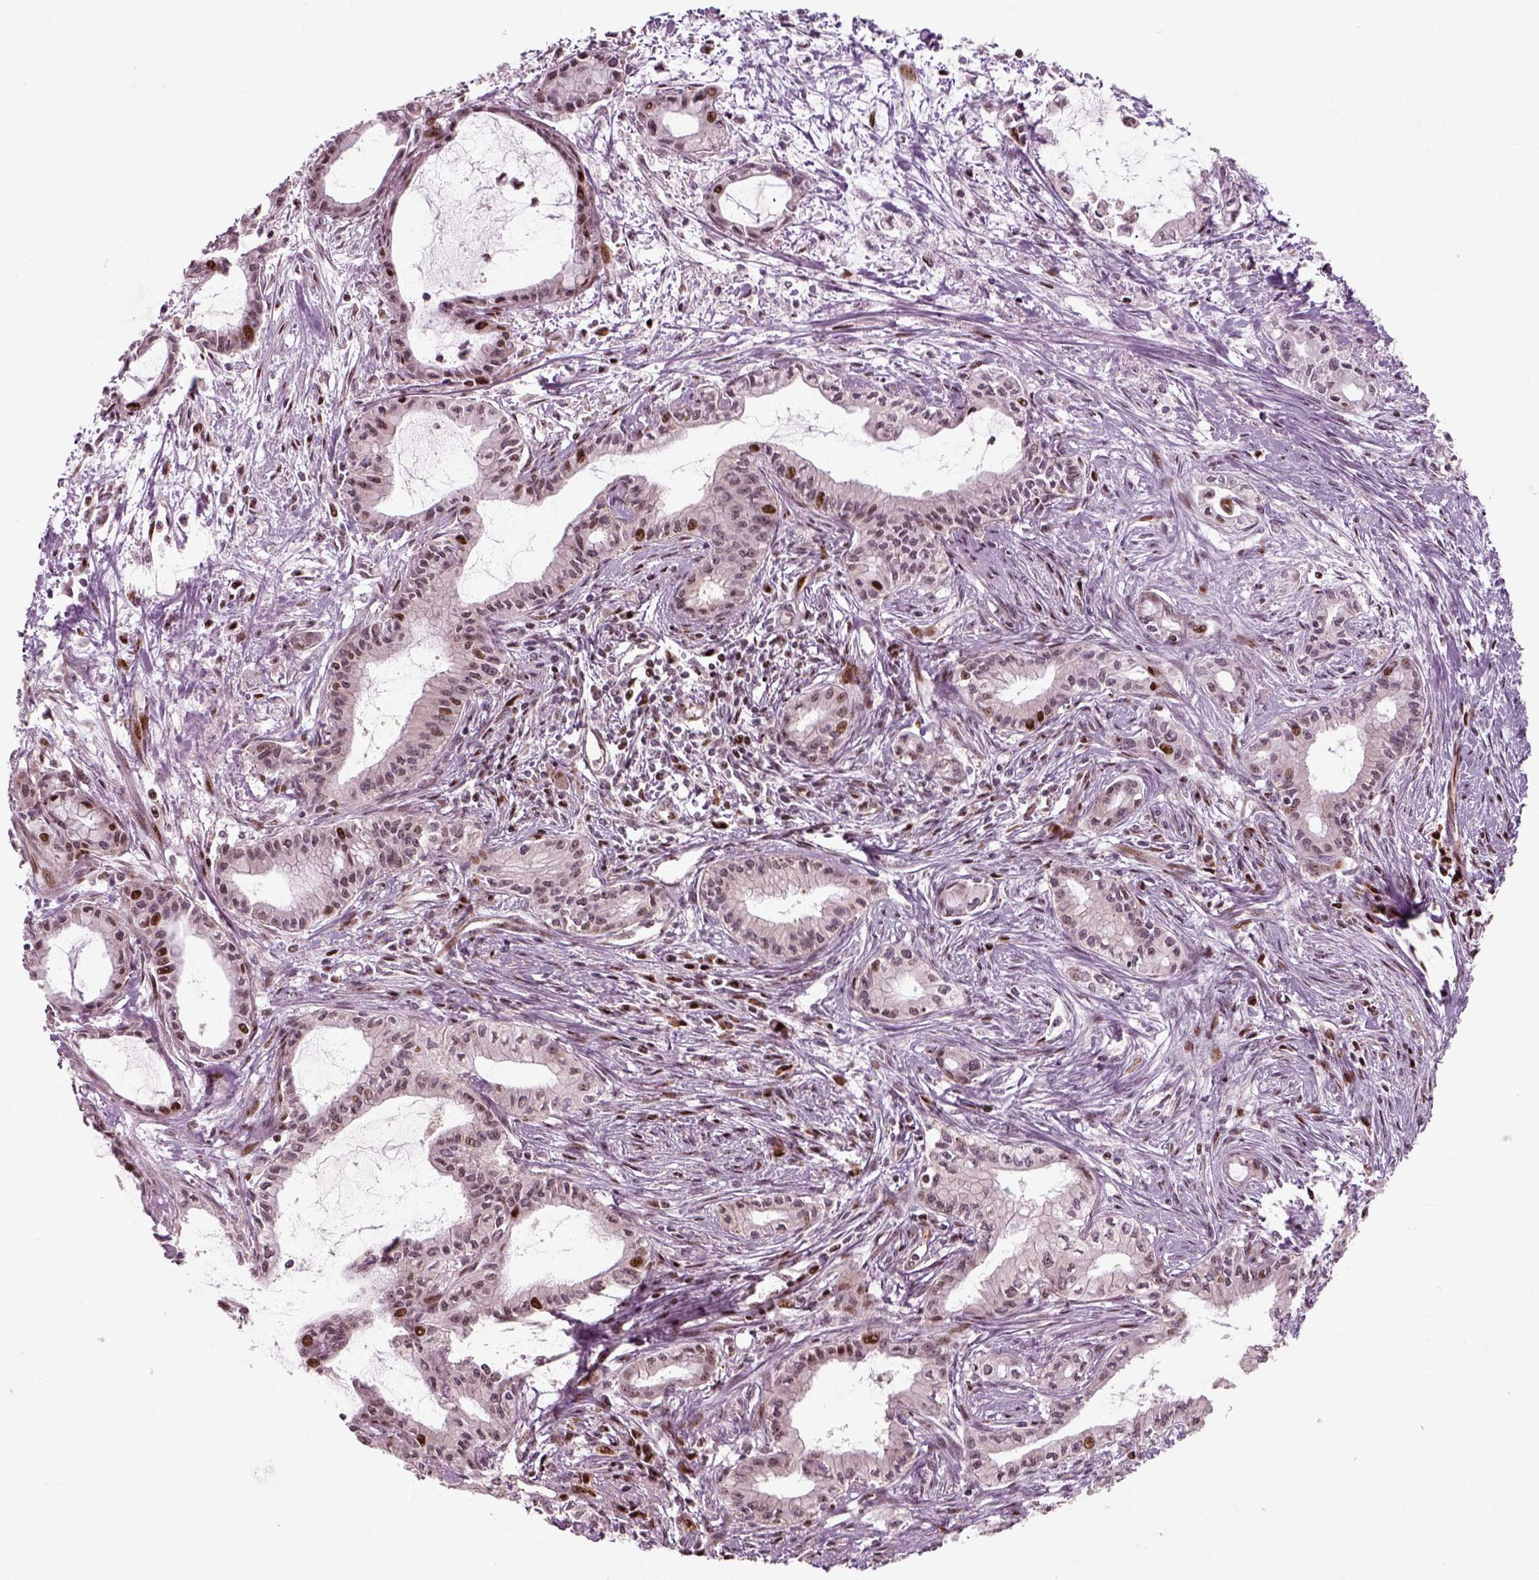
{"staining": {"intensity": "strong", "quantity": "<25%", "location": "nuclear"}, "tissue": "pancreatic cancer", "cell_type": "Tumor cells", "image_type": "cancer", "snomed": [{"axis": "morphology", "description": "Adenocarcinoma, NOS"}, {"axis": "topography", "description": "Pancreas"}], "caption": "DAB immunohistochemical staining of pancreatic adenocarcinoma exhibits strong nuclear protein positivity in approximately <25% of tumor cells.", "gene": "CDC14A", "patient": {"sex": "male", "age": 48}}